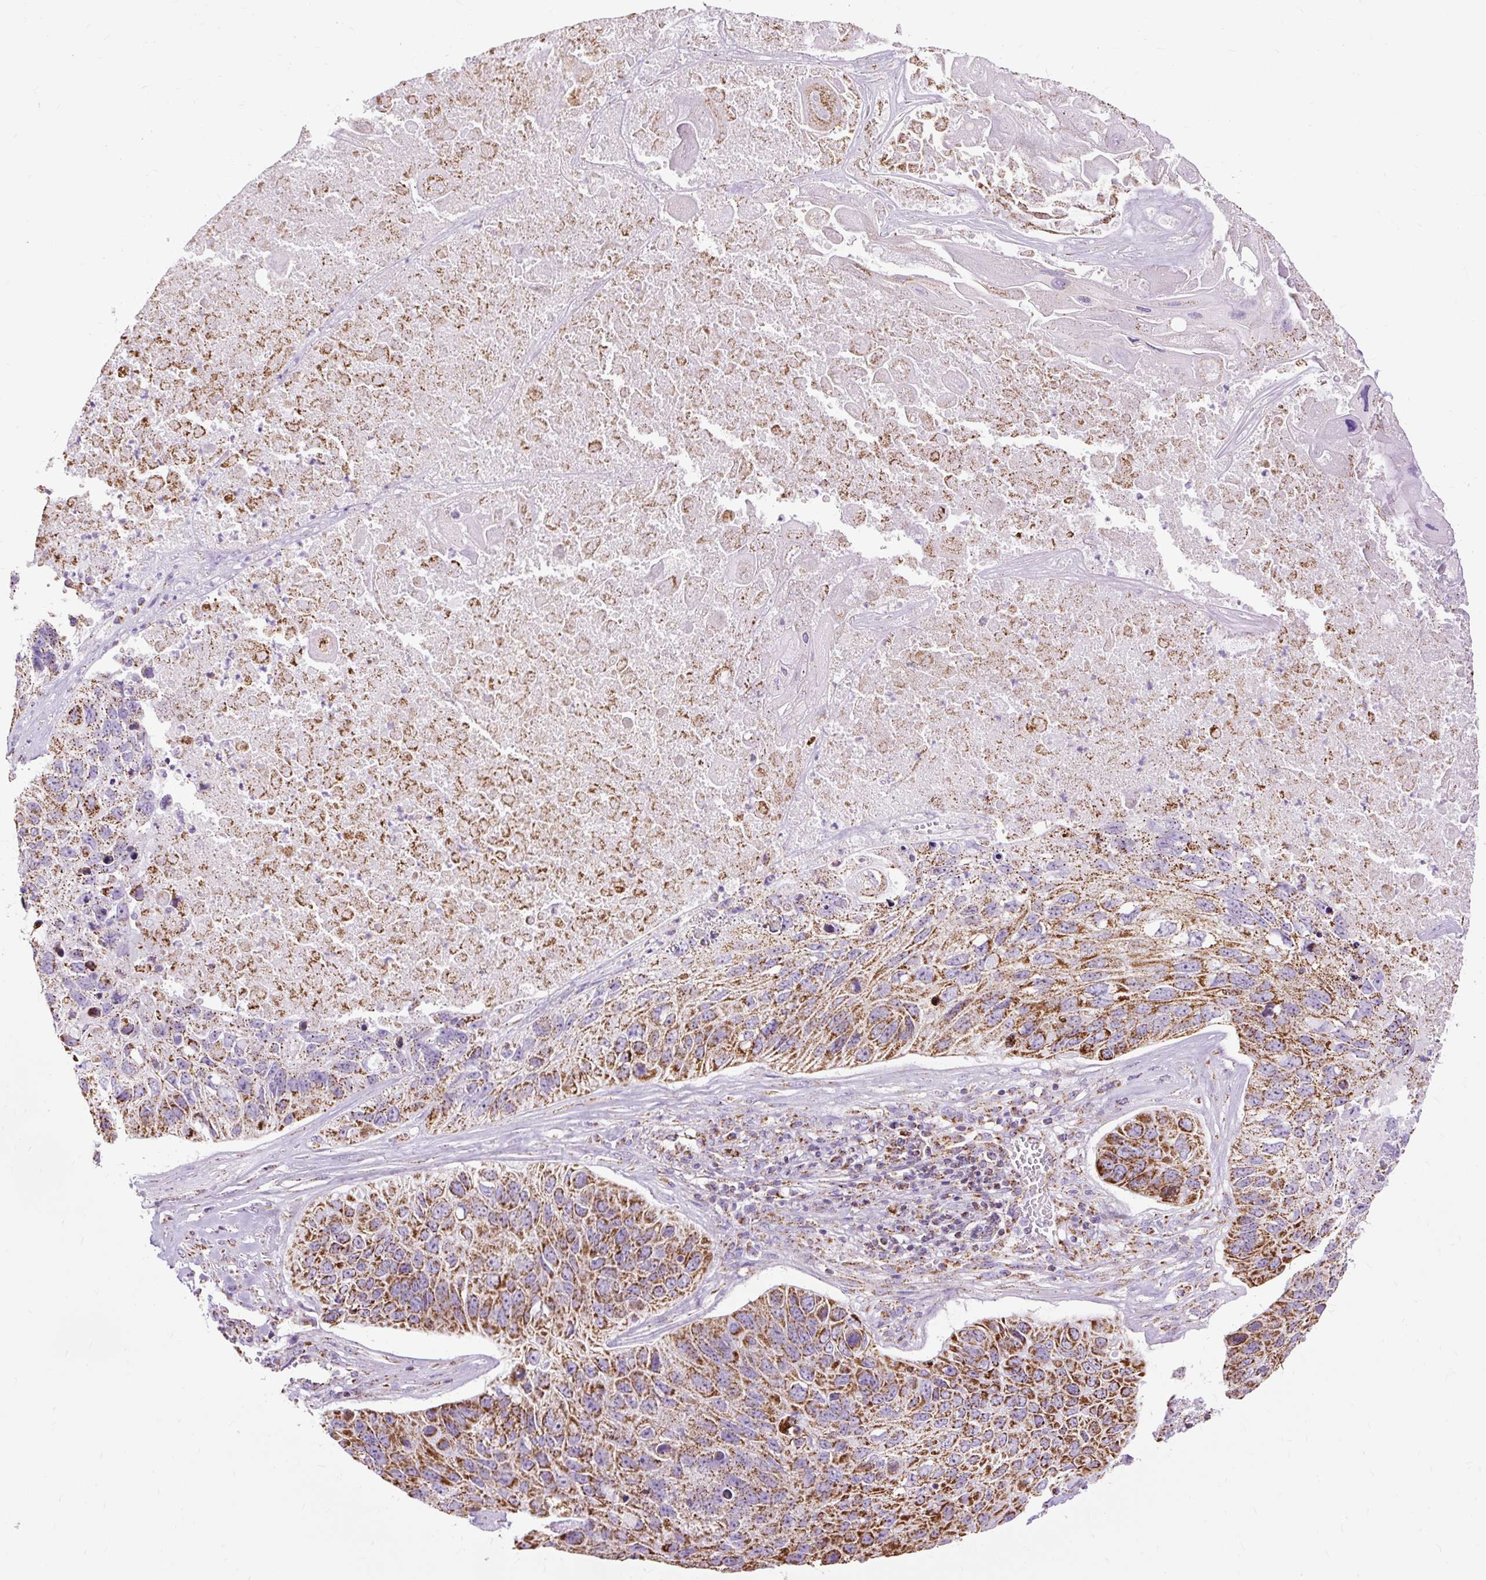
{"staining": {"intensity": "strong", "quantity": ">75%", "location": "cytoplasmic/membranous"}, "tissue": "lung cancer", "cell_type": "Tumor cells", "image_type": "cancer", "snomed": [{"axis": "morphology", "description": "Squamous cell carcinoma, NOS"}, {"axis": "topography", "description": "Lung"}], "caption": "Human lung cancer (squamous cell carcinoma) stained with a protein marker exhibits strong staining in tumor cells.", "gene": "DLAT", "patient": {"sex": "male", "age": 61}}